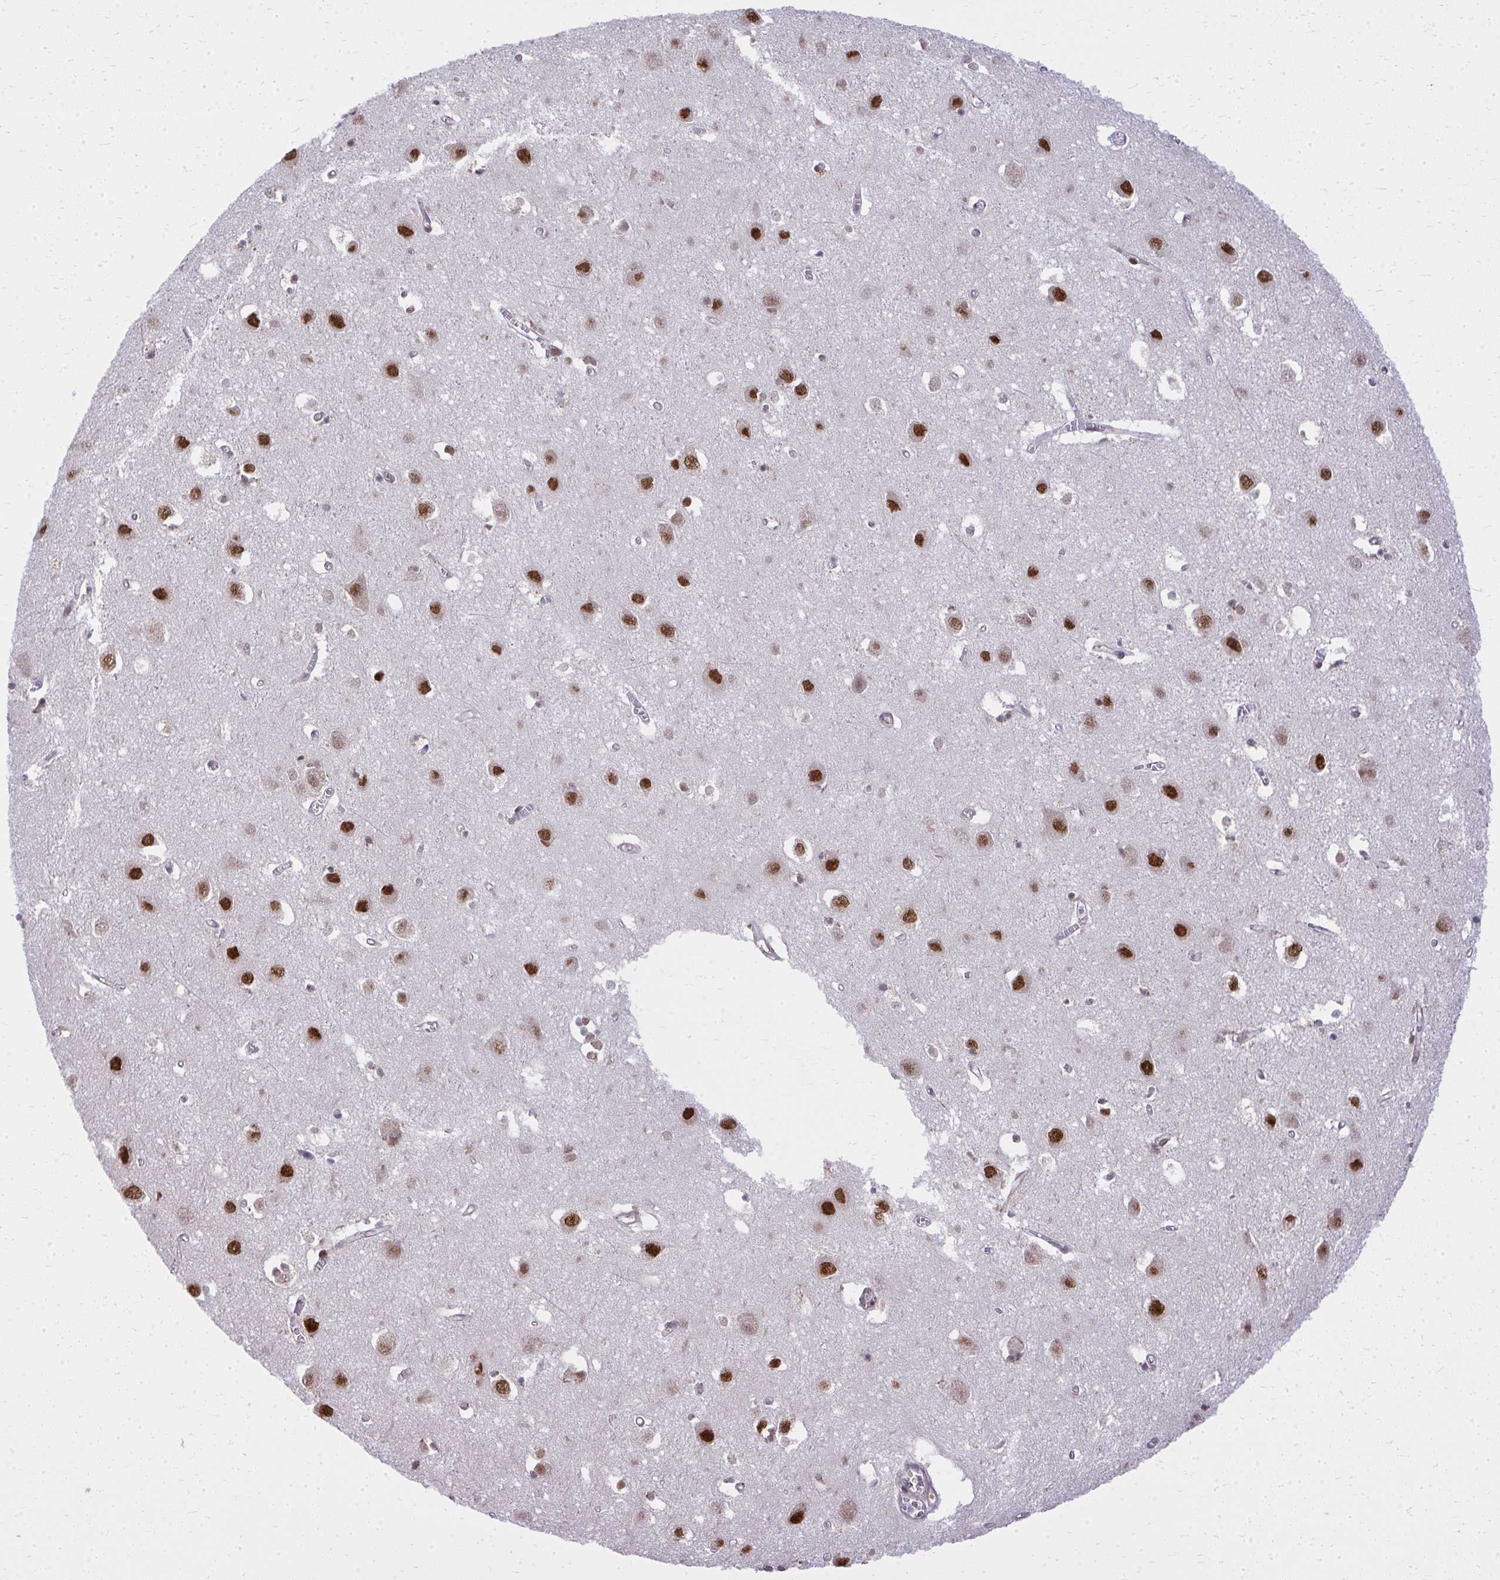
{"staining": {"intensity": "negative", "quantity": "none", "location": "none"}, "tissue": "cerebral cortex", "cell_type": "Endothelial cells", "image_type": "normal", "snomed": [{"axis": "morphology", "description": "Normal tissue, NOS"}, {"axis": "topography", "description": "Cerebral cortex"}], "caption": "There is no significant expression in endothelial cells of cerebral cortex. (Brightfield microscopy of DAB immunohistochemistry at high magnification).", "gene": "PIGY", "patient": {"sex": "male", "age": 70}}